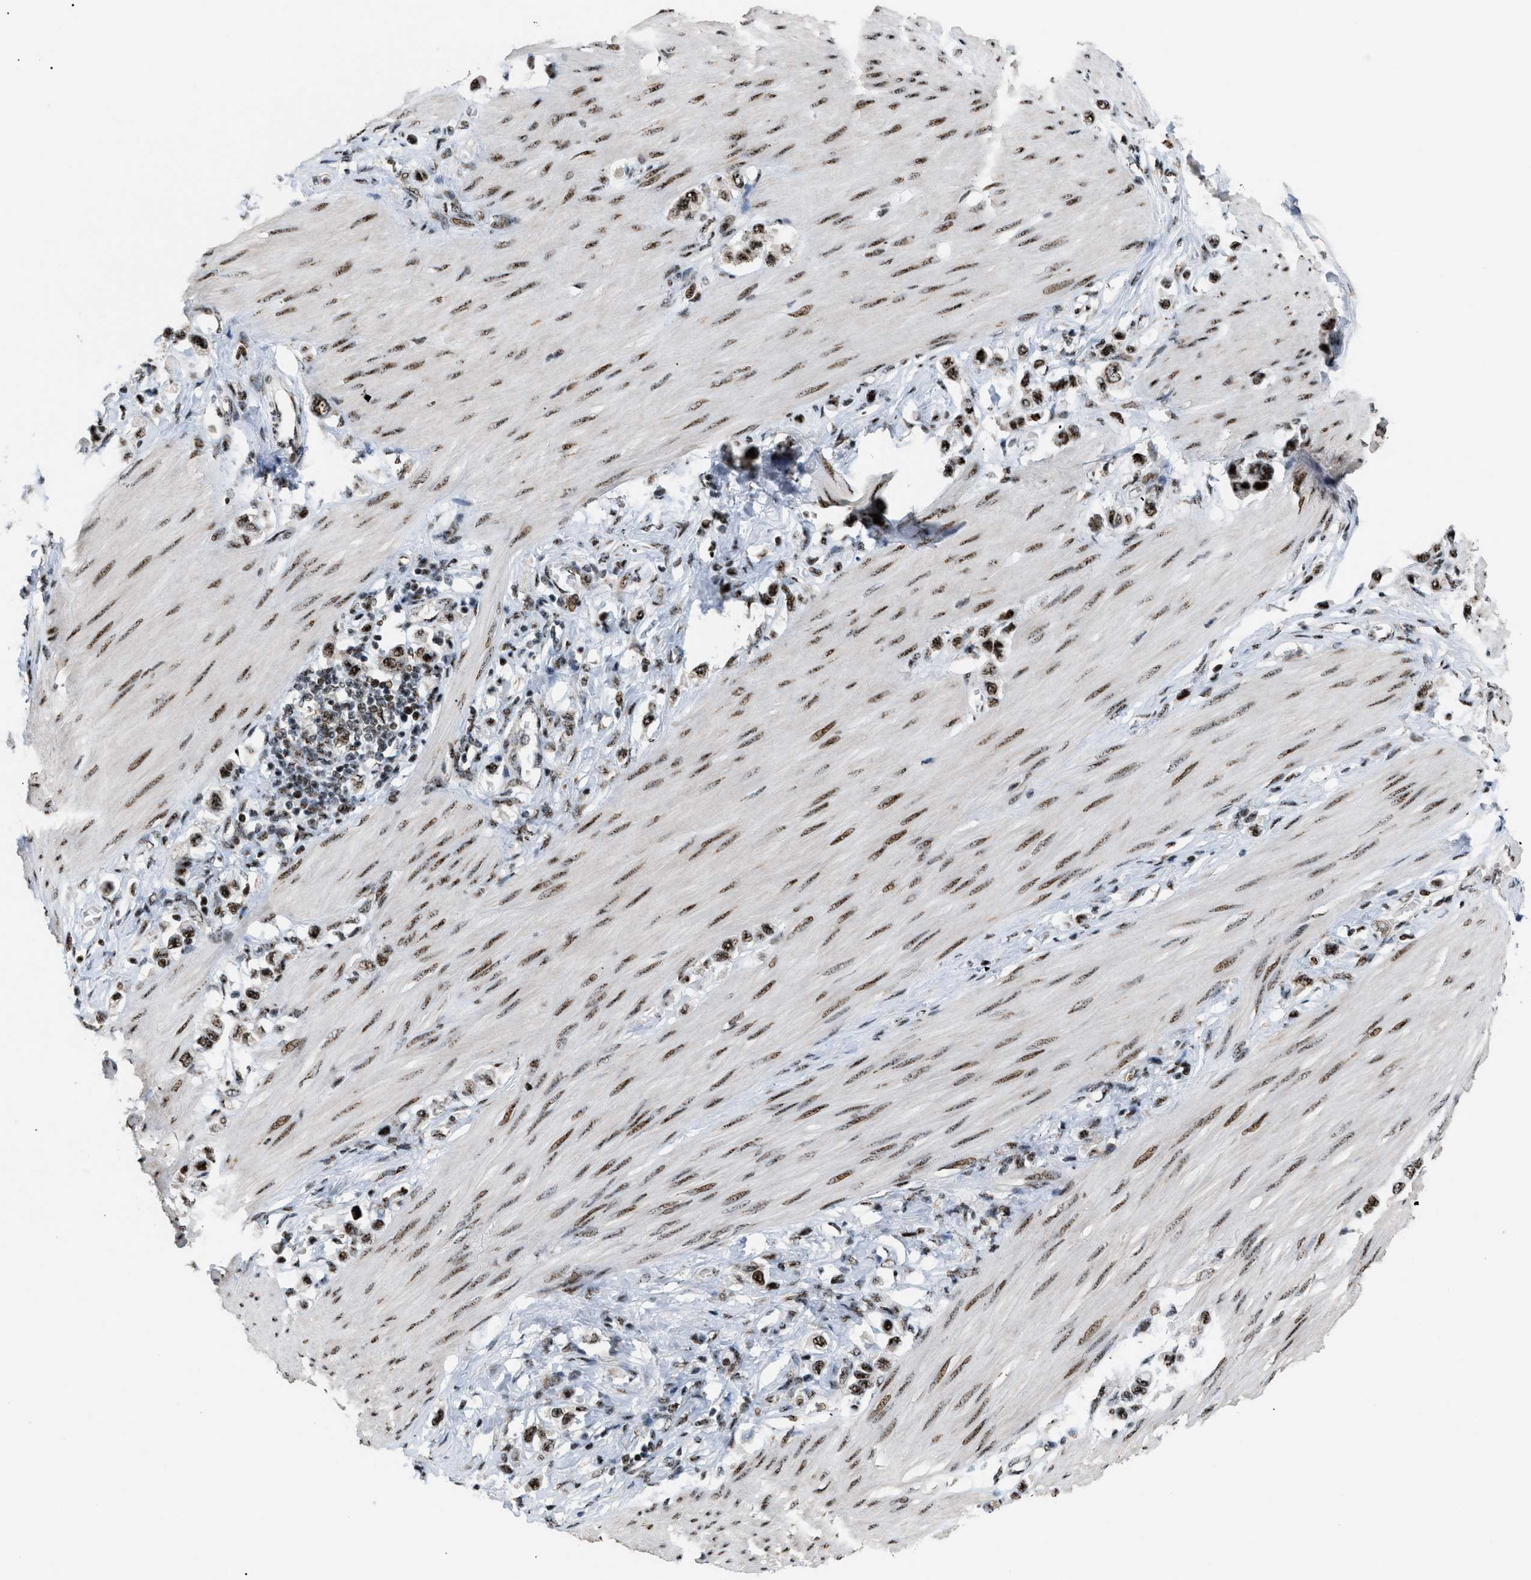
{"staining": {"intensity": "strong", "quantity": "25%-75%", "location": "nuclear"}, "tissue": "stomach cancer", "cell_type": "Tumor cells", "image_type": "cancer", "snomed": [{"axis": "morphology", "description": "Adenocarcinoma, NOS"}, {"axis": "topography", "description": "Stomach"}], "caption": "A histopathology image of human stomach cancer stained for a protein reveals strong nuclear brown staining in tumor cells.", "gene": "CDR2", "patient": {"sex": "female", "age": 65}}